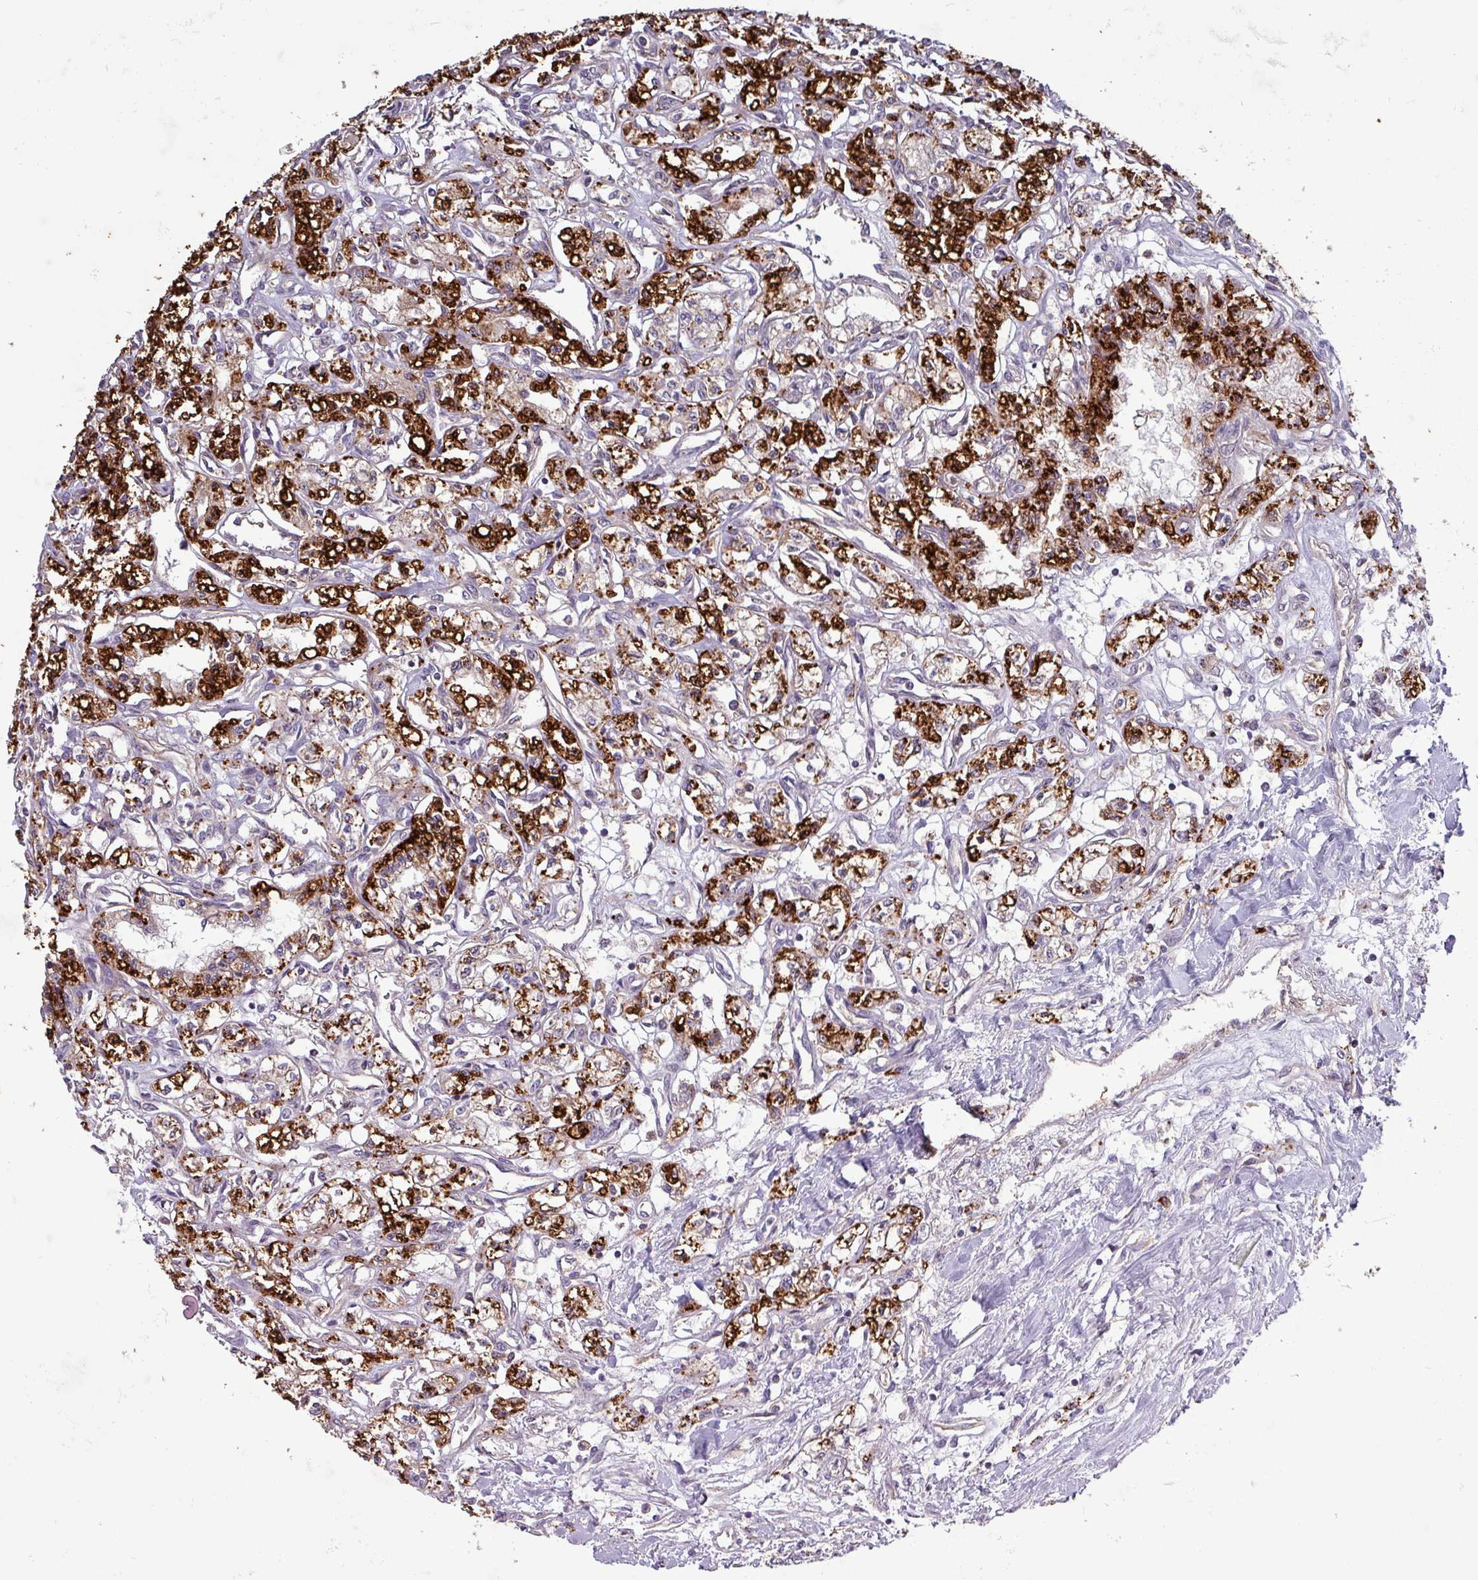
{"staining": {"intensity": "strong", "quantity": "25%-75%", "location": "cytoplasmic/membranous"}, "tissue": "renal cancer", "cell_type": "Tumor cells", "image_type": "cancer", "snomed": [{"axis": "morphology", "description": "Adenocarcinoma, NOS"}, {"axis": "topography", "description": "Kidney"}], "caption": "Tumor cells demonstrate high levels of strong cytoplasmic/membranous expression in about 25%-75% of cells in human renal cancer.", "gene": "PLIN2", "patient": {"sex": "male", "age": 56}}